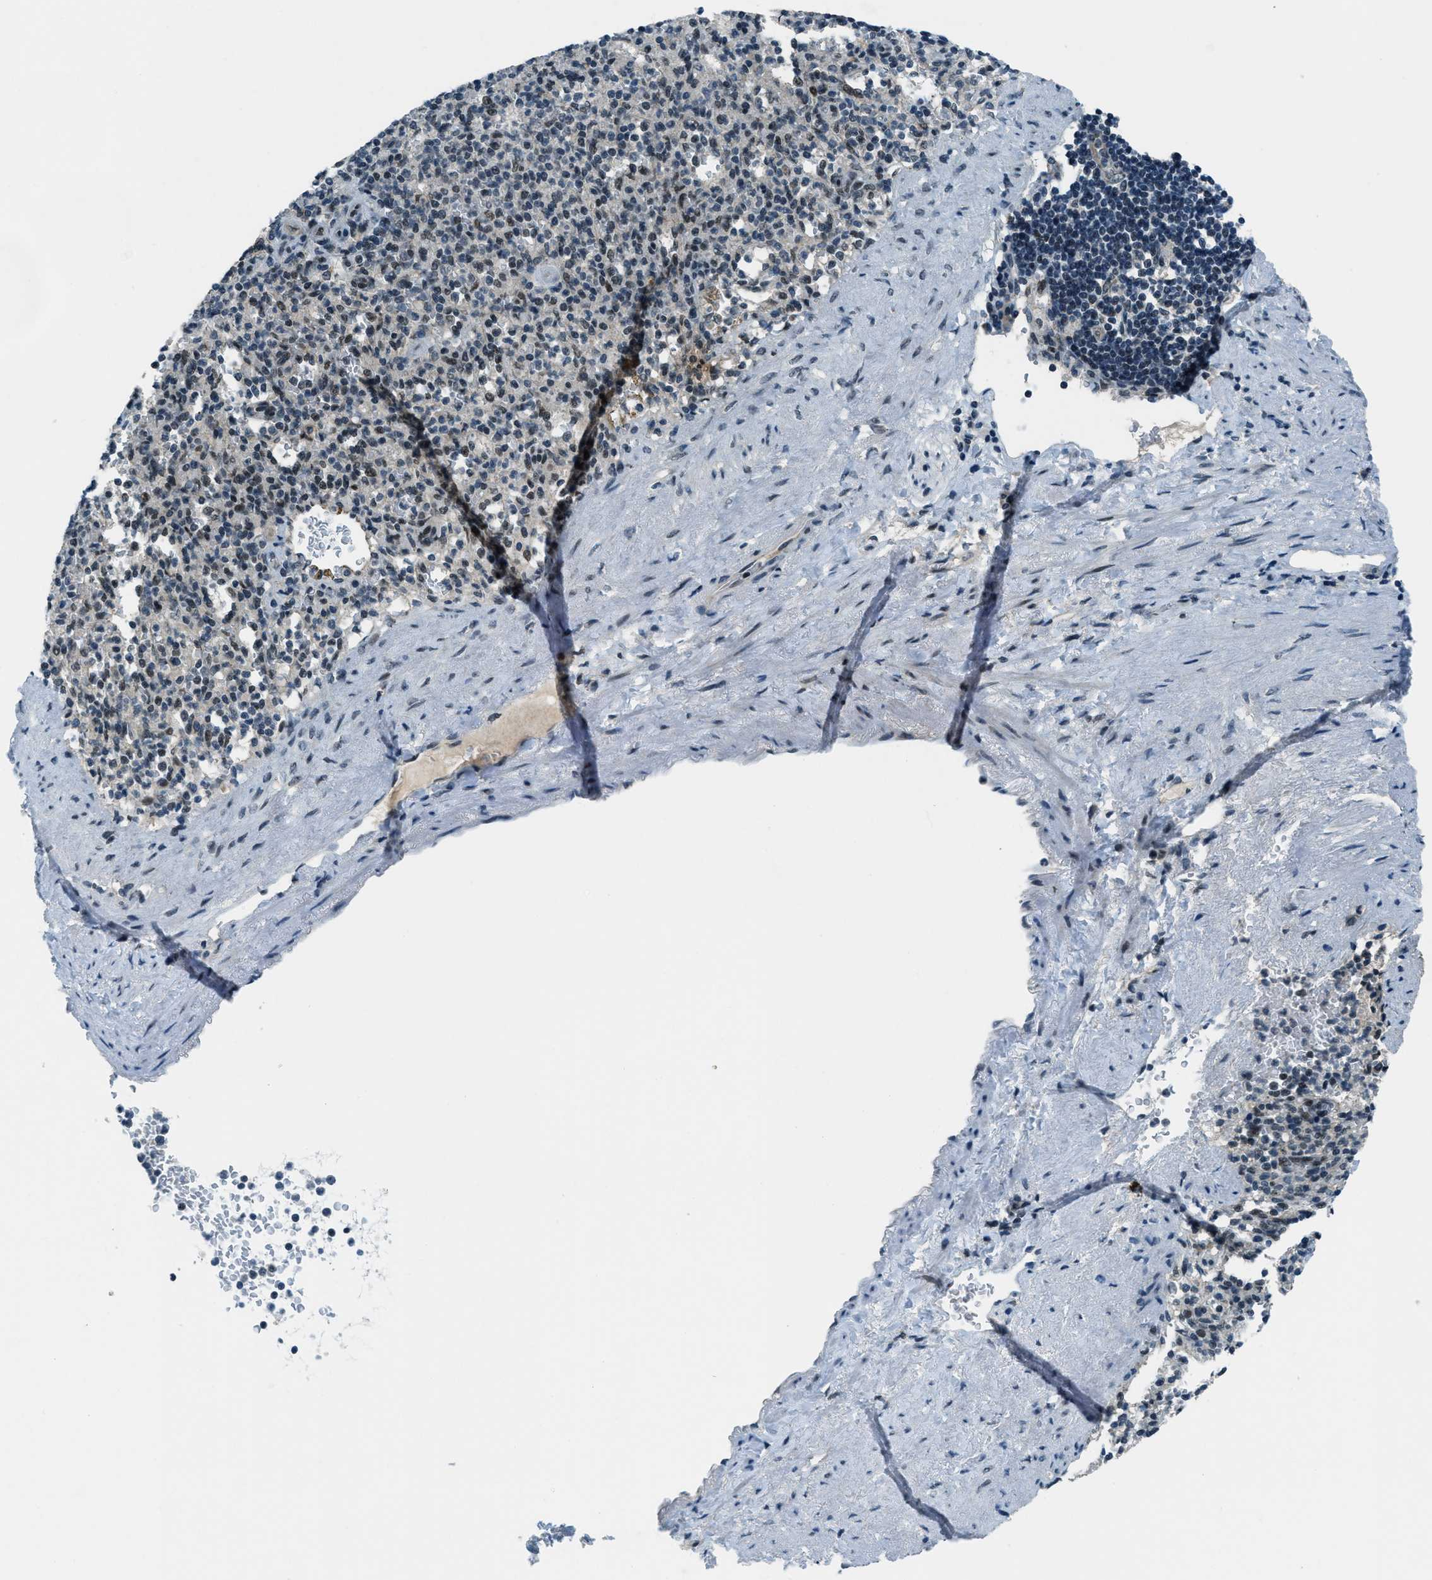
{"staining": {"intensity": "moderate", "quantity": "25%-75%", "location": "nuclear"}, "tissue": "spleen", "cell_type": "Cells in red pulp", "image_type": "normal", "snomed": [{"axis": "morphology", "description": "Normal tissue, NOS"}, {"axis": "topography", "description": "Spleen"}], "caption": "The photomicrograph exhibits immunohistochemical staining of normal spleen. There is moderate nuclear positivity is present in approximately 25%-75% of cells in red pulp.", "gene": "KLF6", "patient": {"sex": "female", "age": 74}}